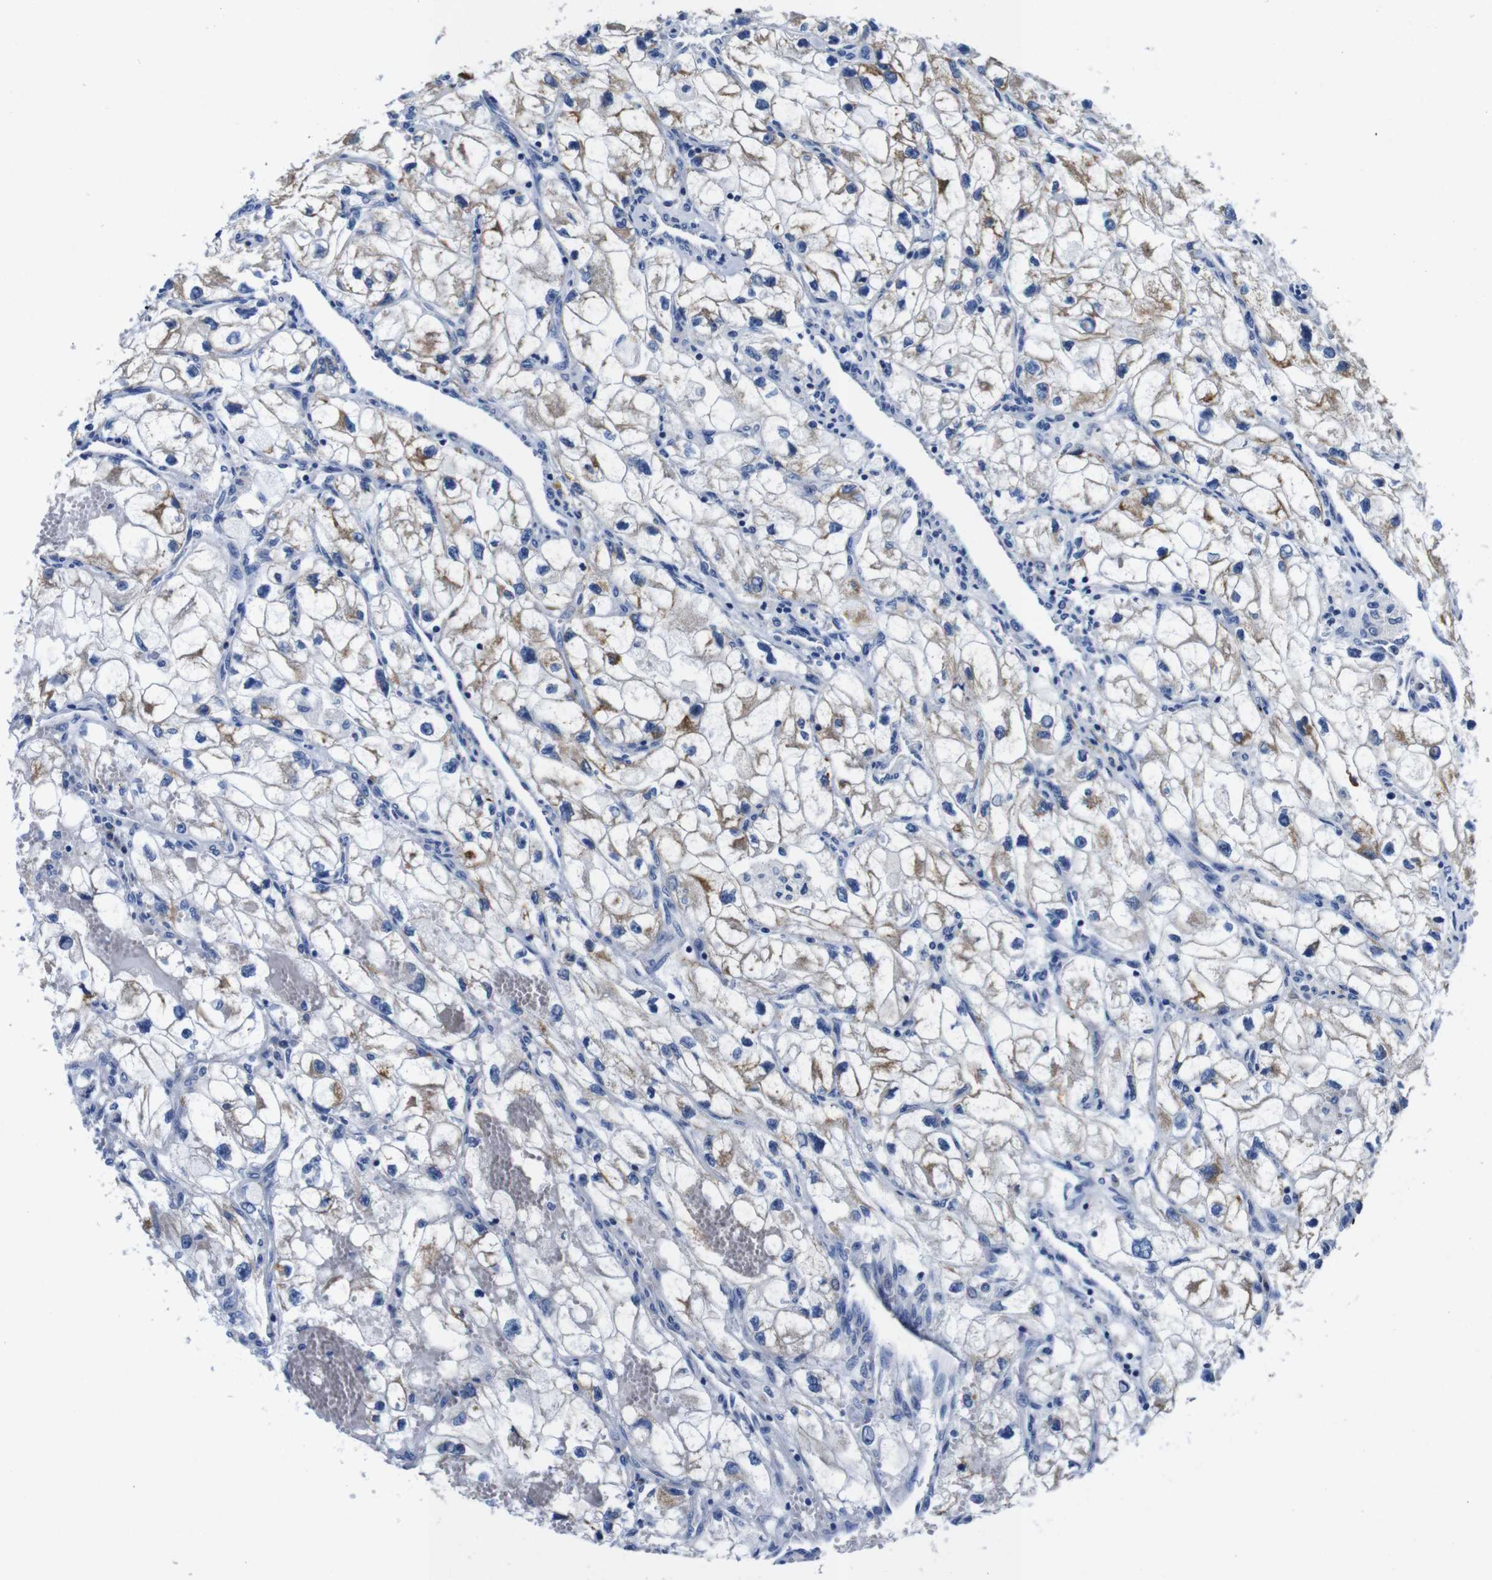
{"staining": {"intensity": "moderate", "quantity": ">75%", "location": "cytoplasmic/membranous"}, "tissue": "renal cancer", "cell_type": "Tumor cells", "image_type": "cancer", "snomed": [{"axis": "morphology", "description": "Adenocarcinoma, NOS"}, {"axis": "topography", "description": "Kidney"}], "caption": "Protein staining of adenocarcinoma (renal) tissue demonstrates moderate cytoplasmic/membranous expression in about >75% of tumor cells. (DAB (3,3'-diaminobenzidine) IHC, brown staining for protein, blue staining for nuclei).", "gene": "SNX19", "patient": {"sex": "female", "age": 70}}